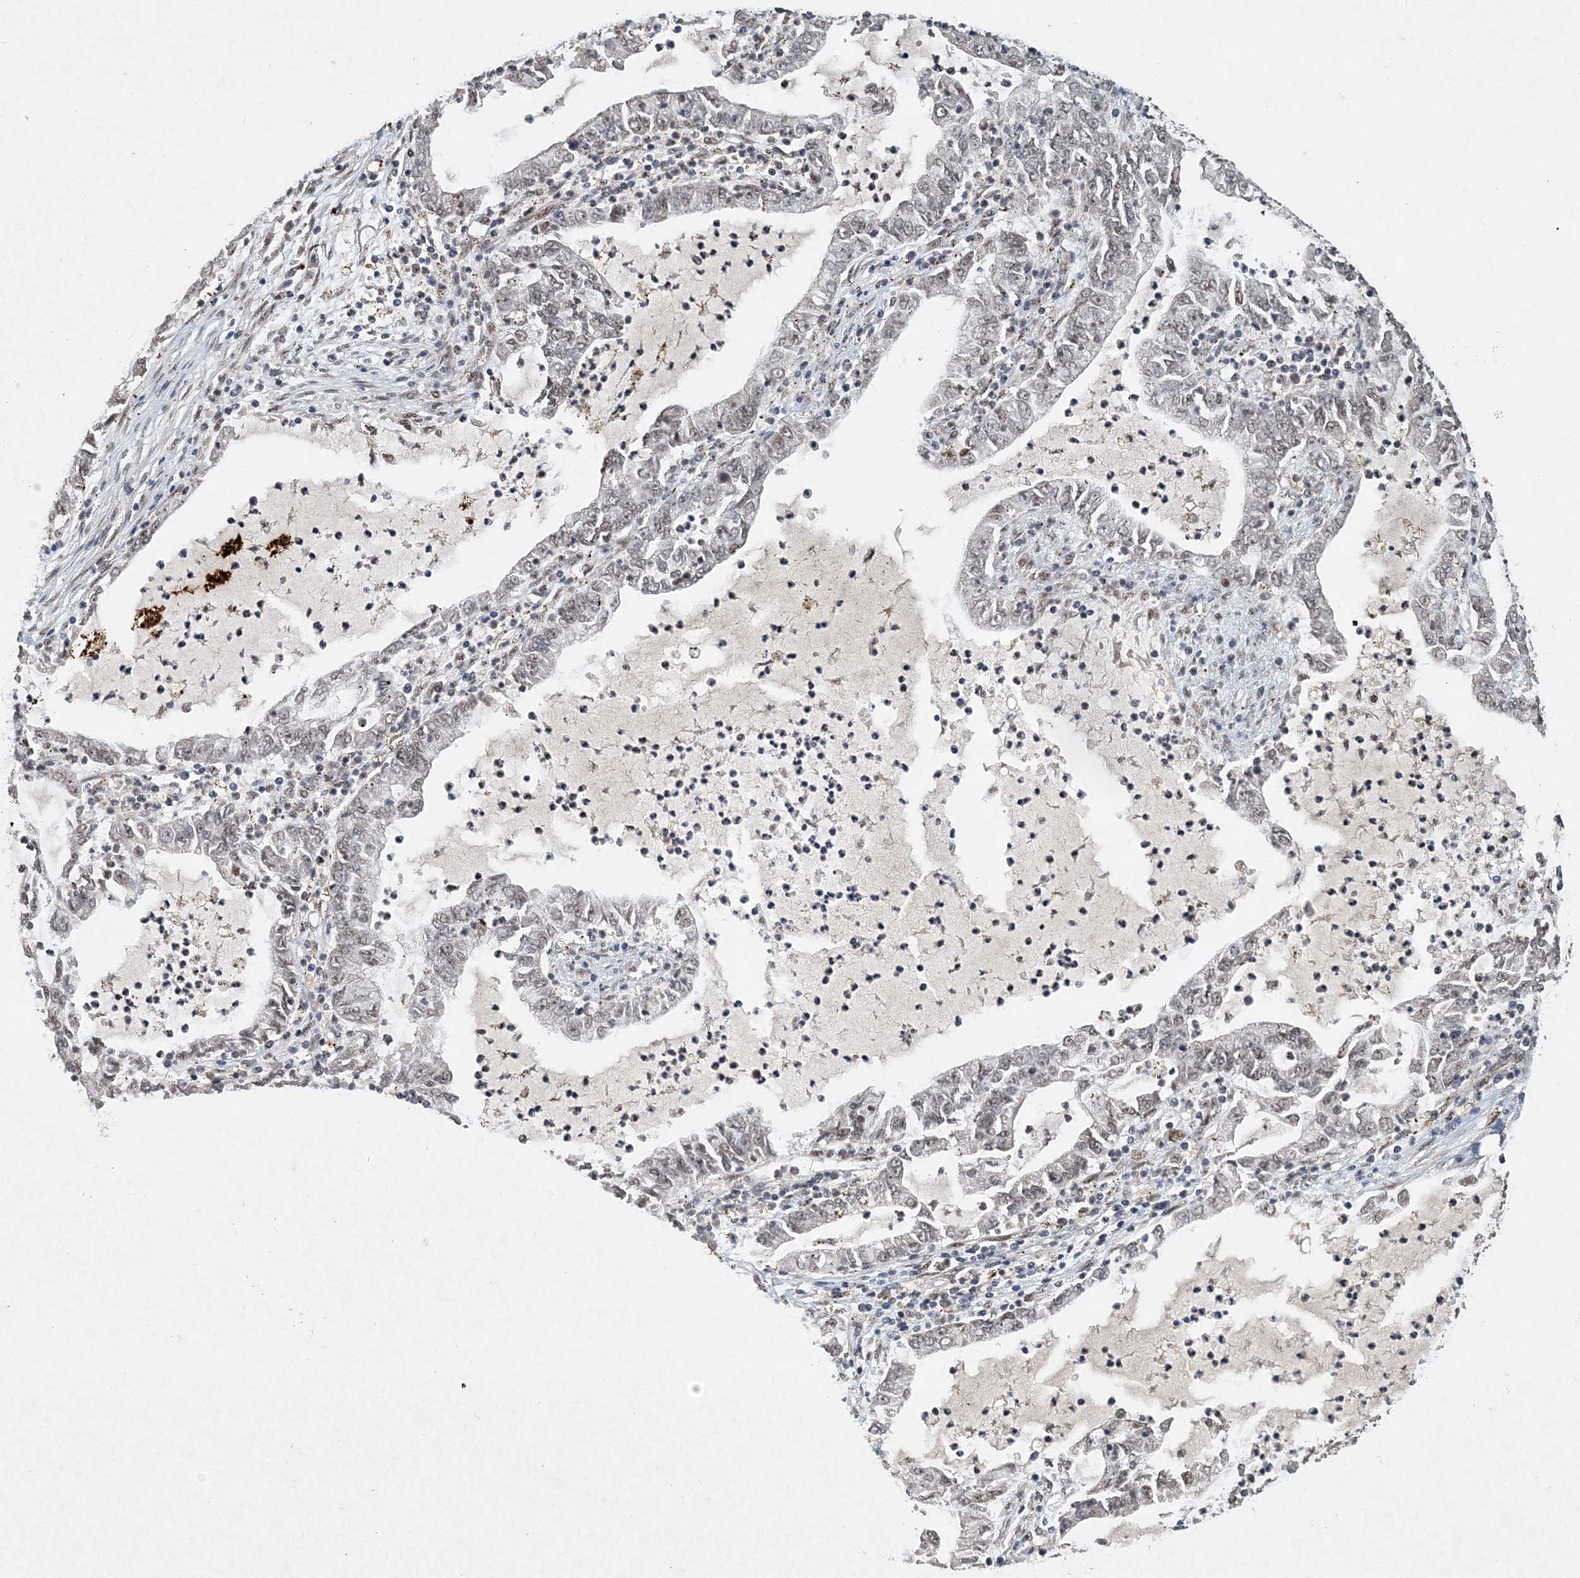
{"staining": {"intensity": "negative", "quantity": "none", "location": "none"}, "tissue": "lung cancer", "cell_type": "Tumor cells", "image_type": "cancer", "snomed": [{"axis": "morphology", "description": "Adenocarcinoma, NOS"}, {"axis": "topography", "description": "Lung"}], "caption": "Micrograph shows no protein expression in tumor cells of adenocarcinoma (lung) tissue.", "gene": "KPNA4", "patient": {"sex": "female", "age": 51}}